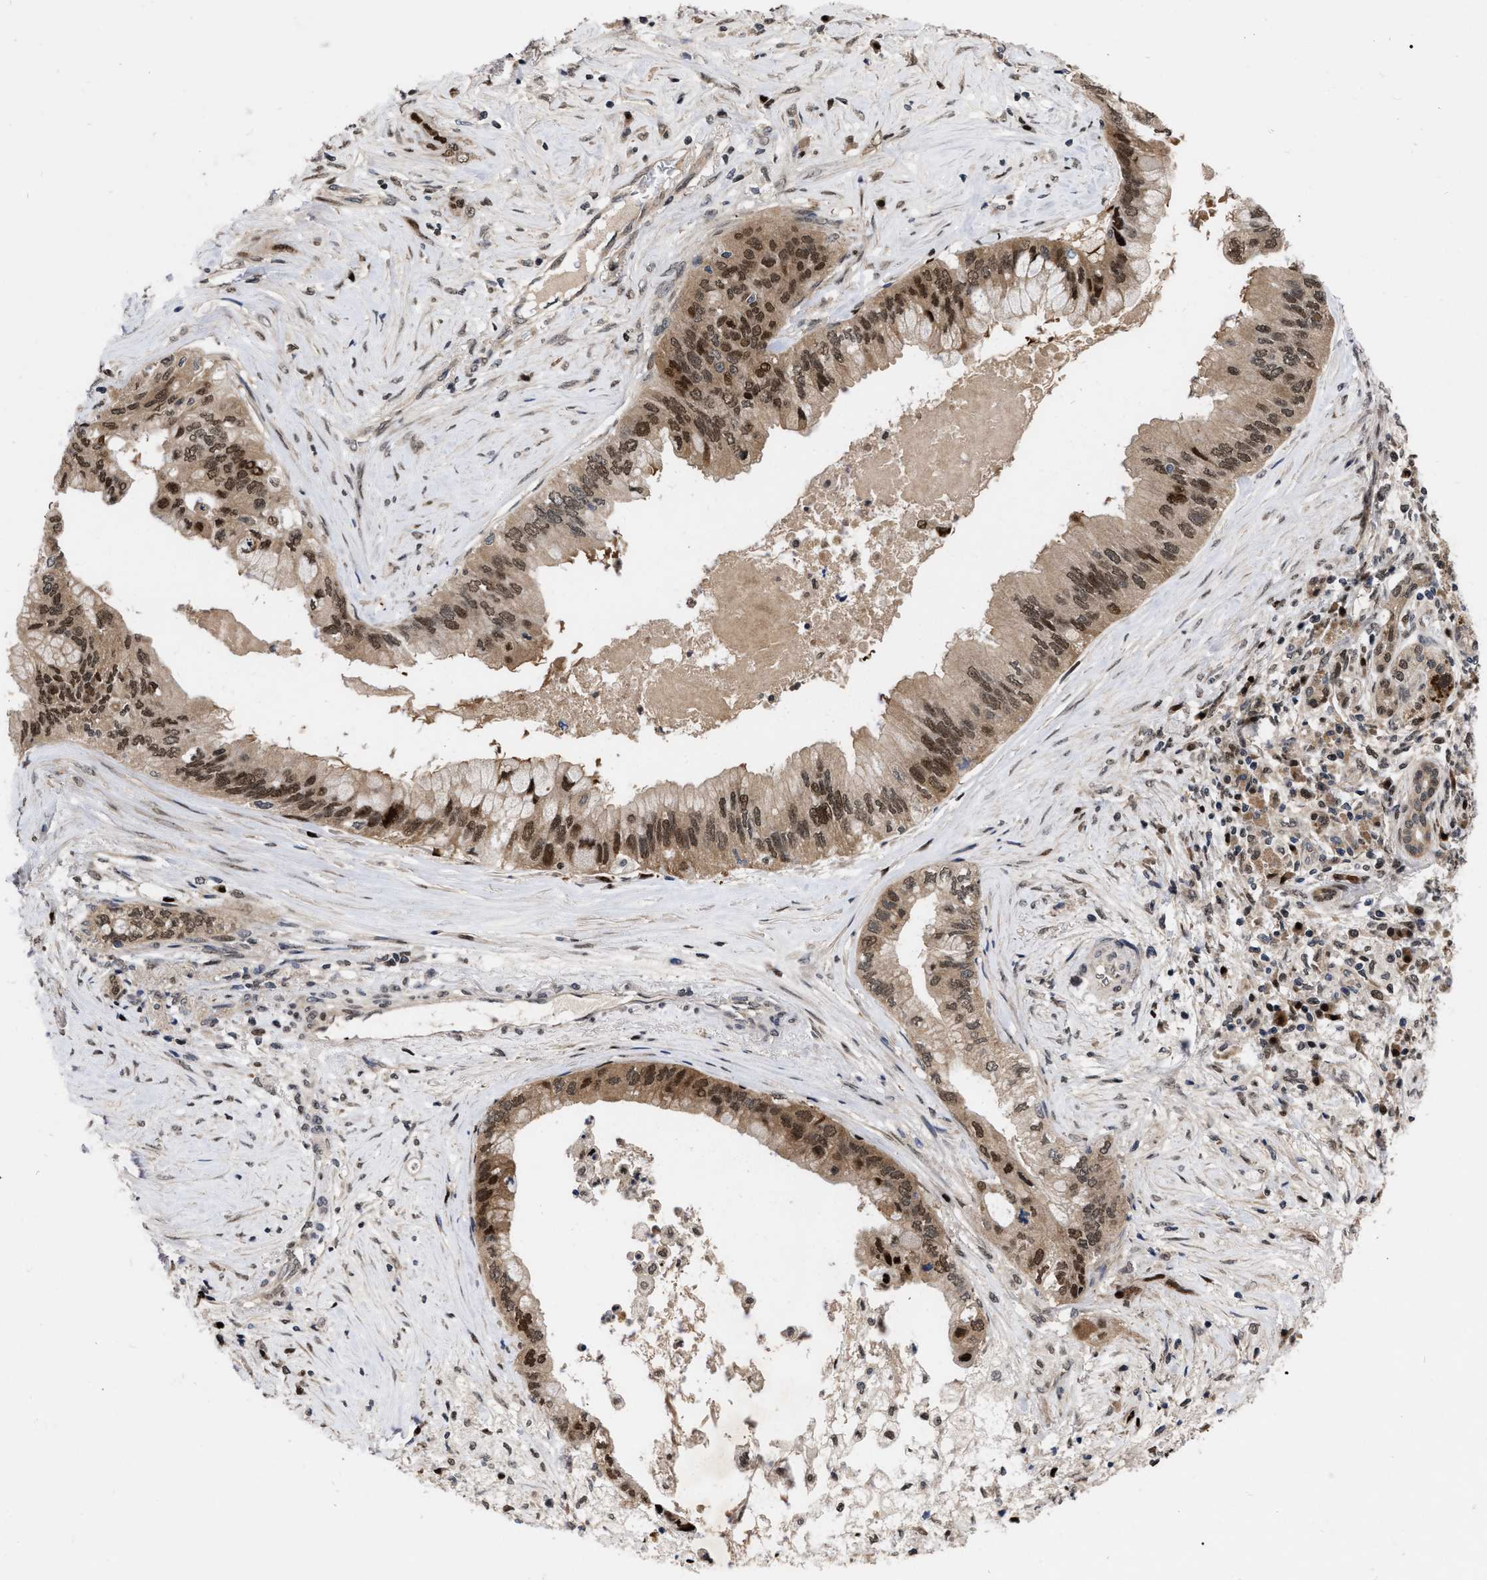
{"staining": {"intensity": "moderate", "quantity": ">75%", "location": "cytoplasmic/membranous,nuclear"}, "tissue": "pancreatic cancer", "cell_type": "Tumor cells", "image_type": "cancer", "snomed": [{"axis": "morphology", "description": "Adenocarcinoma, NOS"}, {"axis": "topography", "description": "Pancreas"}], "caption": "Moderate cytoplasmic/membranous and nuclear positivity for a protein is identified in about >75% of tumor cells of pancreatic cancer using immunohistochemistry.", "gene": "MDM4", "patient": {"sex": "female", "age": 73}}